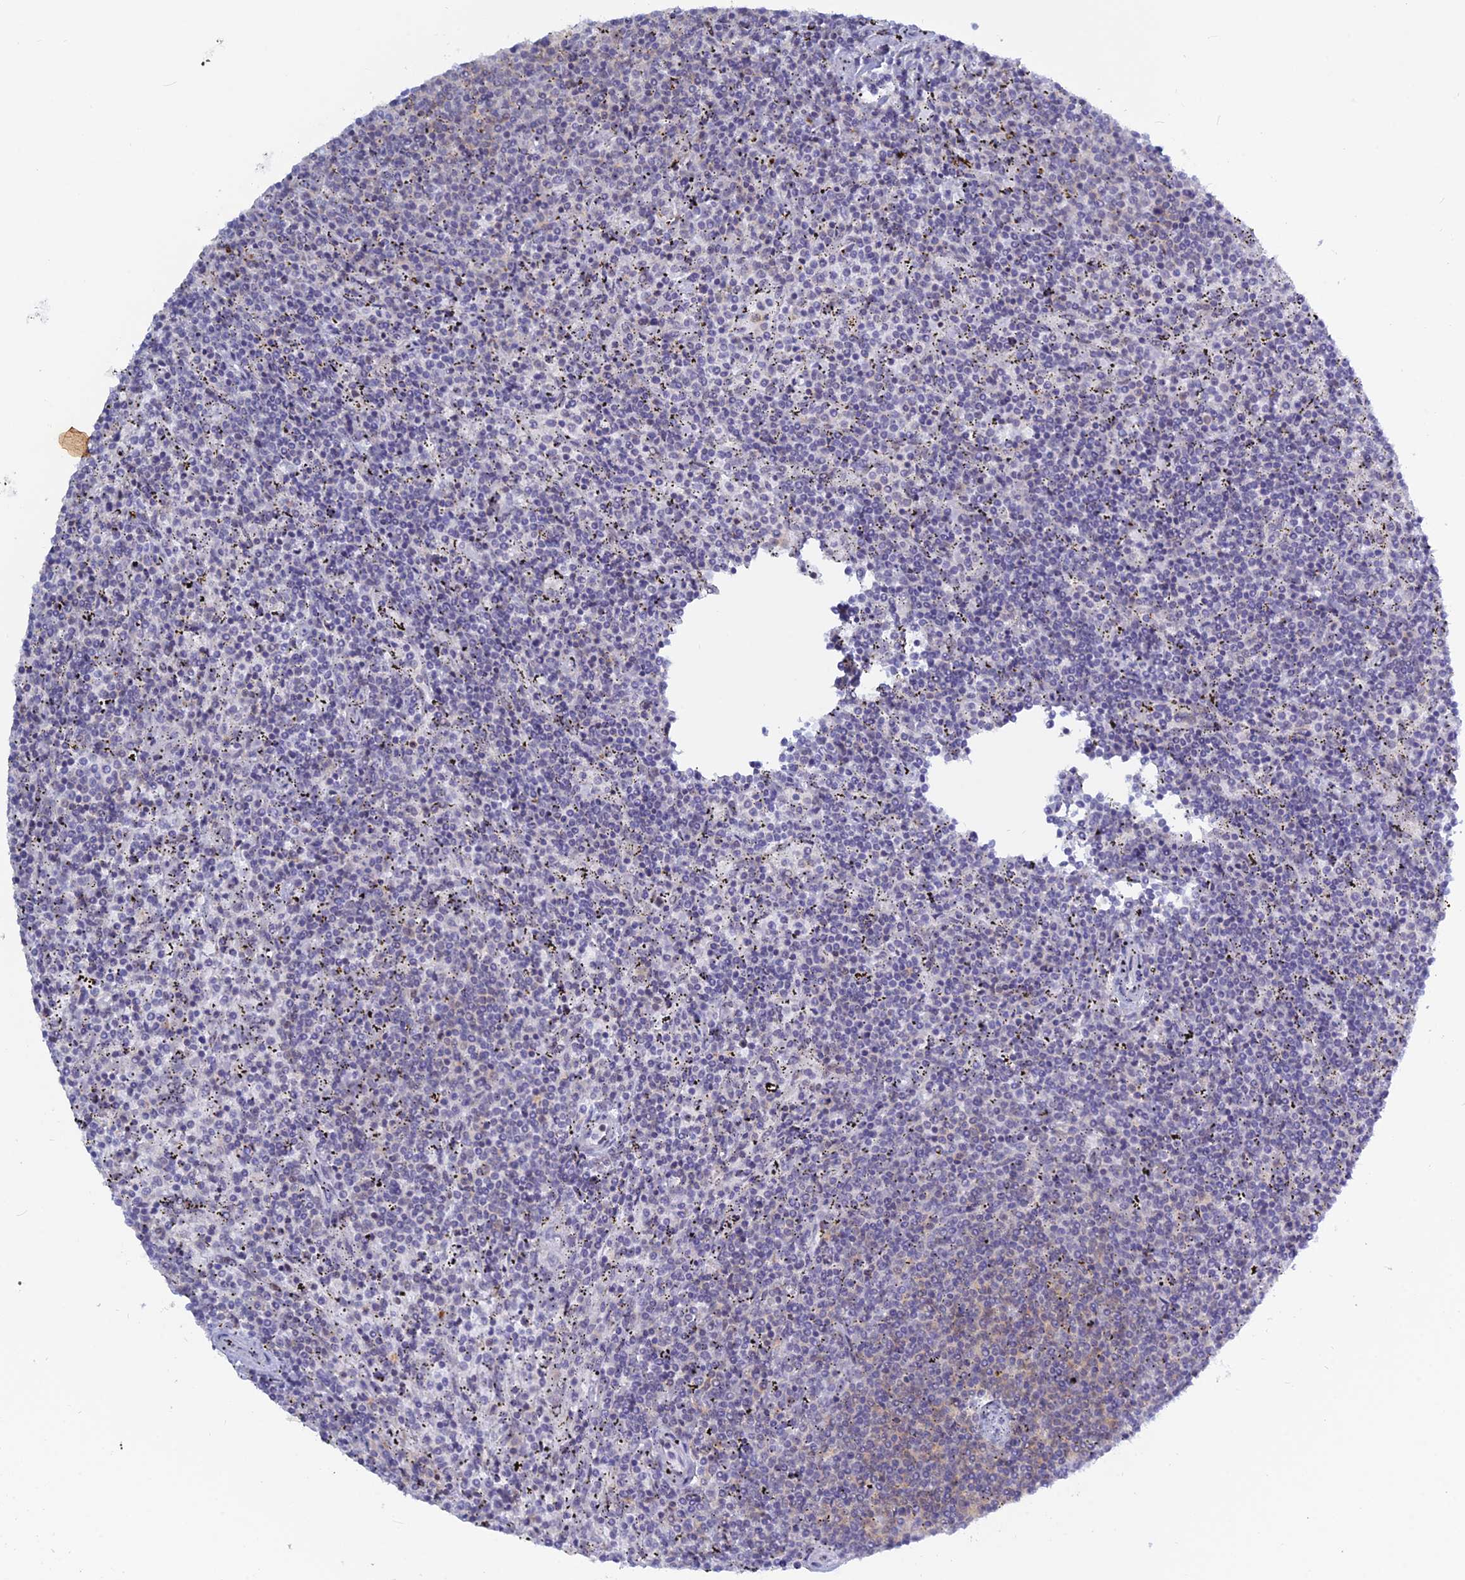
{"staining": {"intensity": "negative", "quantity": "none", "location": "none"}, "tissue": "lymphoma", "cell_type": "Tumor cells", "image_type": "cancer", "snomed": [{"axis": "morphology", "description": "Malignant lymphoma, non-Hodgkin's type, Low grade"}, {"axis": "topography", "description": "Spleen"}], "caption": "Immunohistochemical staining of human lymphoma exhibits no significant expression in tumor cells.", "gene": "NOL4L", "patient": {"sex": "female", "age": 50}}